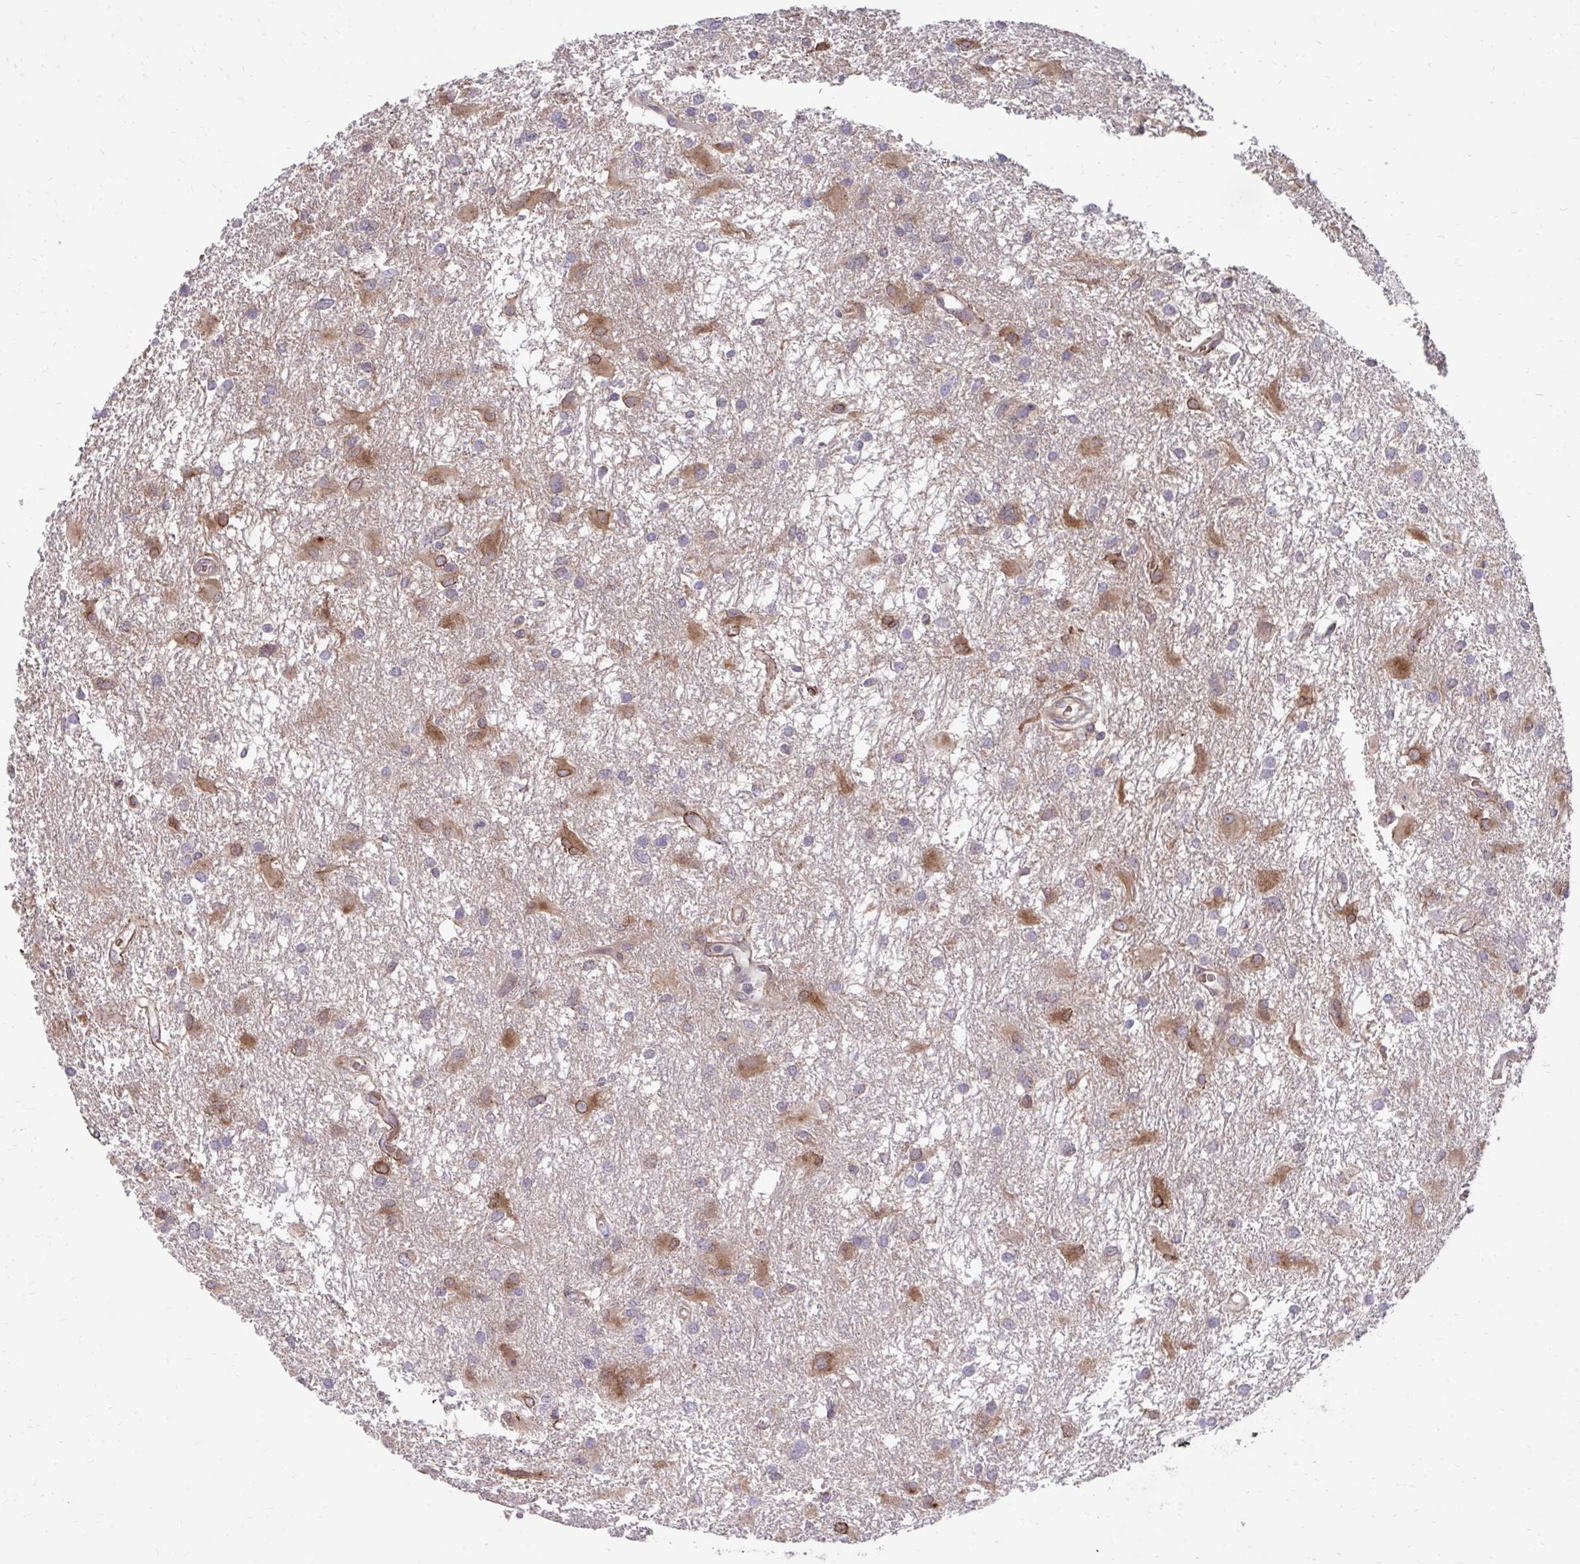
{"staining": {"intensity": "moderate", "quantity": "25%-75%", "location": "cytoplasmic/membranous"}, "tissue": "glioma", "cell_type": "Tumor cells", "image_type": "cancer", "snomed": [{"axis": "morphology", "description": "Glioma, malignant, High grade"}, {"axis": "topography", "description": "Brain"}], "caption": "This photomicrograph displays glioma stained with IHC to label a protein in brown. The cytoplasmic/membranous of tumor cells show moderate positivity for the protein. Nuclei are counter-stained blue.", "gene": "ITPR2", "patient": {"sex": "male", "age": 53}}